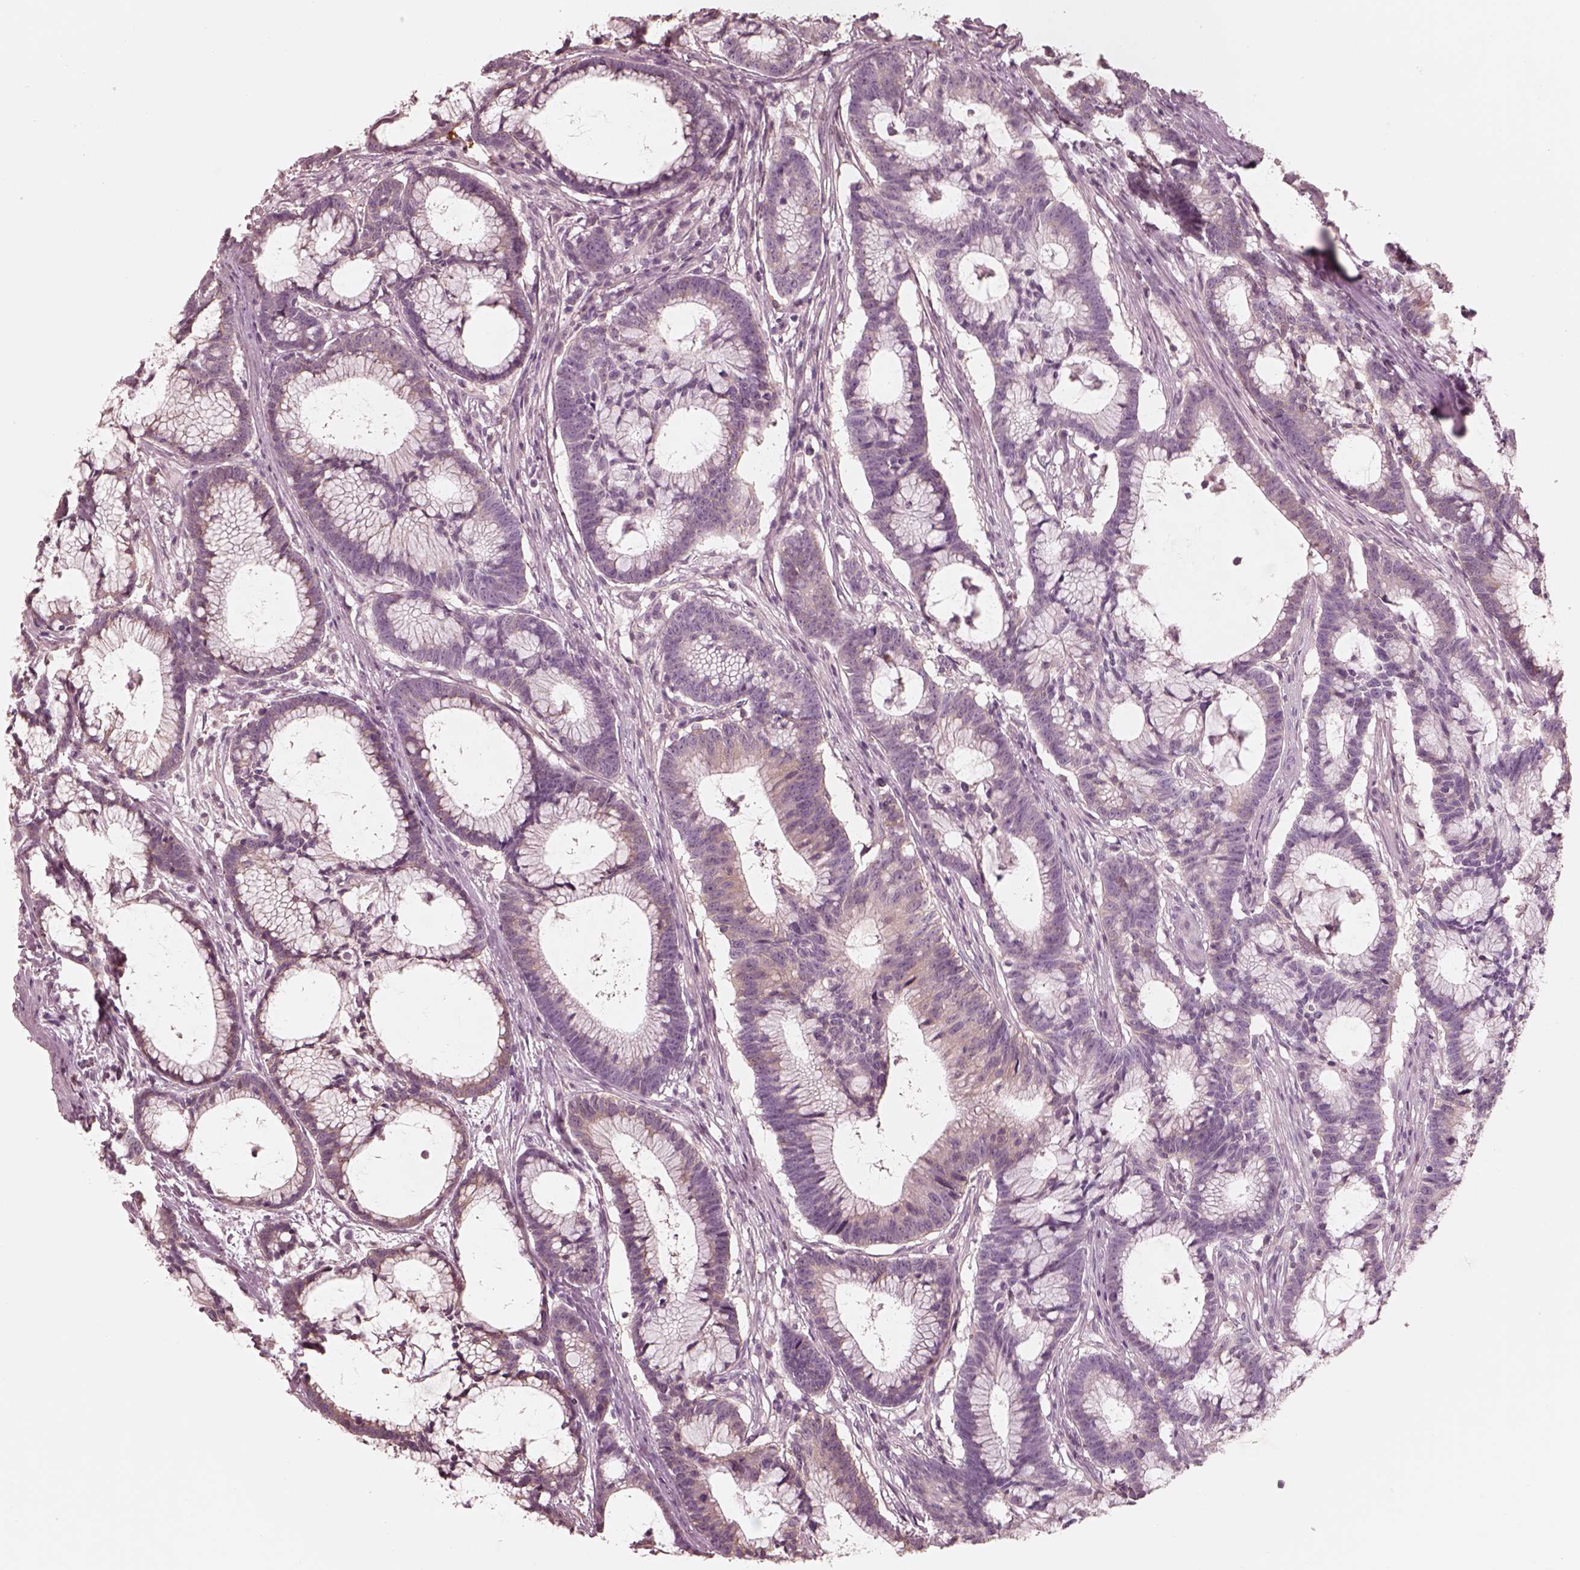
{"staining": {"intensity": "weak", "quantity": "25%-75%", "location": "cytoplasmic/membranous"}, "tissue": "colorectal cancer", "cell_type": "Tumor cells", "image_type": "cancer", "snomed": [{"axis": "morphology", "description": "Adenocarcinoma, NOS"}, {"axis": "topography", "description": "Colon"}], "caption": "Brown immunohistochemical staining in colorectal cancer shows weak cytoplasmic/membranous expression in about 25%-75% of tumor cells.", "gene": "GPRIN1", "patient": {"sex": "female", "age": 78}}